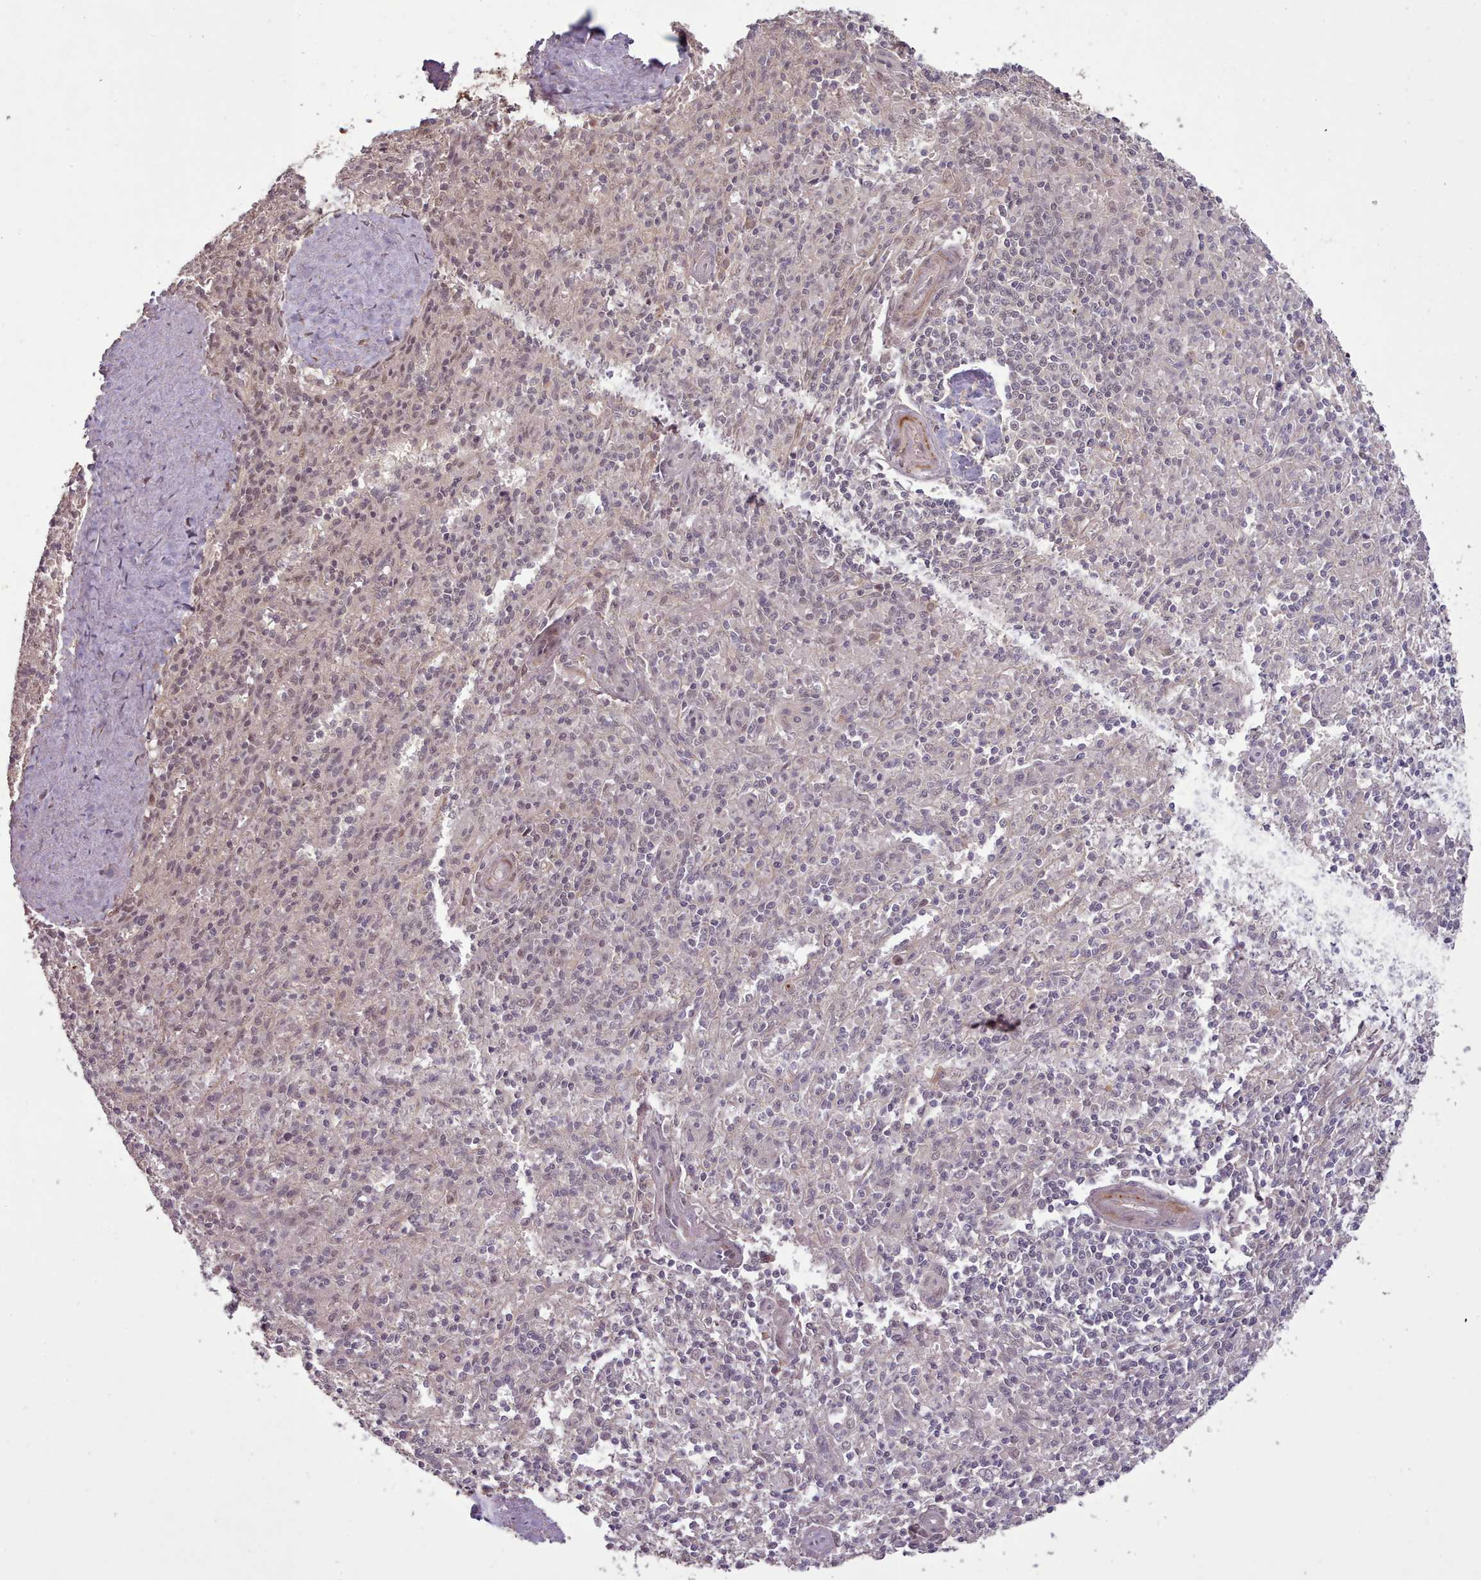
{"staining": {"intensity": "moderate", "quantity": "25%-75%", "location": "nuclear"}, "tissue": "spleen", "cell_type": "Cells in red pulp", "image_type": "normal", "snomed": [{"axis": "morphology", "description": "Normal tissue, NOS"}, {"axis": "topography", "description": "Spleen"}], "caption": "Cells in red pulp demonstrate medium levels of moderate nuclear expression in approximately 25%-75% of cells in benign spleen.", "gene": "CDC6", "patient": {"sex": "female", "age": 70}}